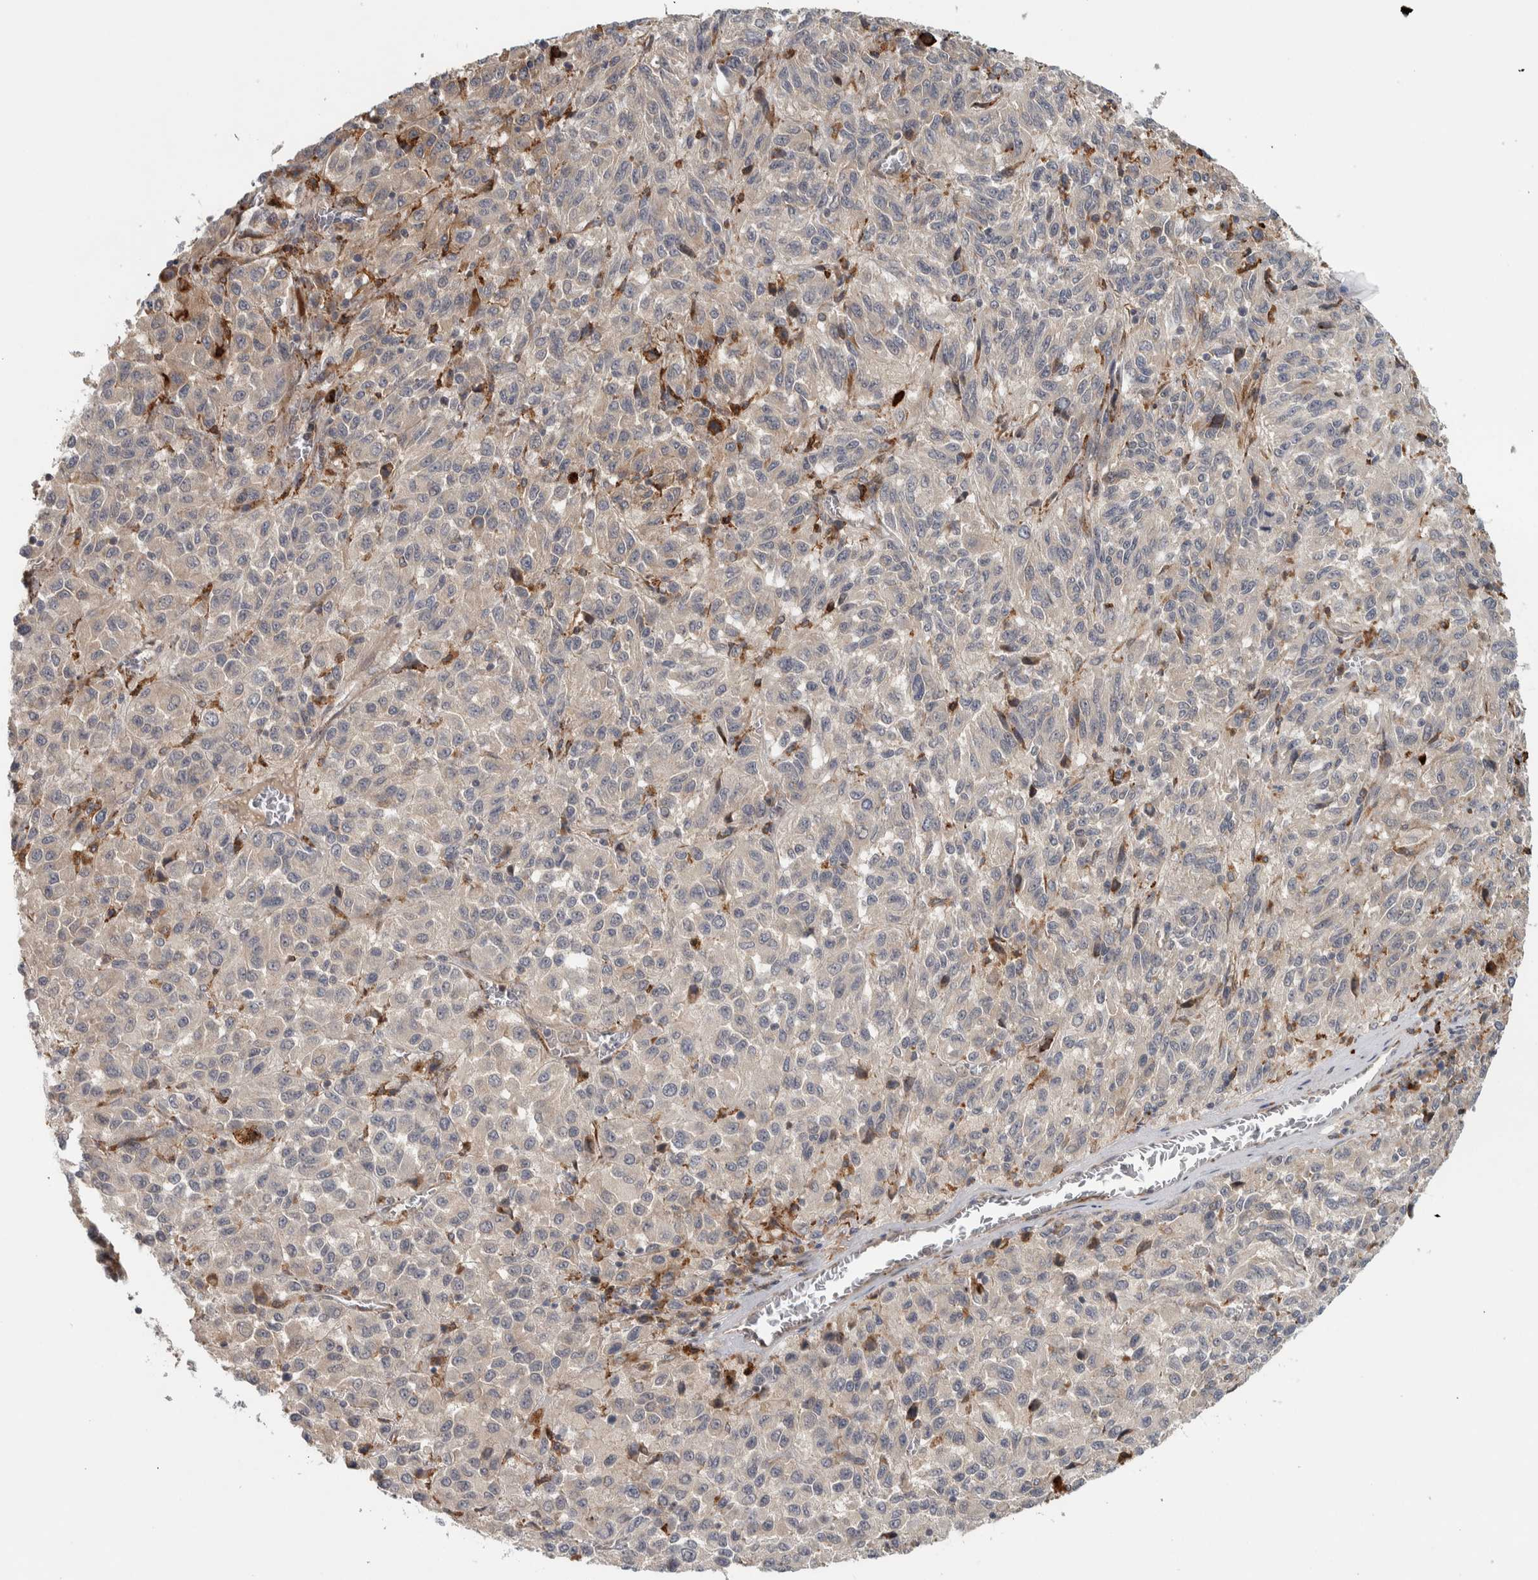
{"staining": {"intensity": "weak", "quantity": "<25%", "location": "cytoplasmic/membranous"}, "tissue": "skin cancer", "cell_type": "Tumor cells", "image_type": "cancer", "snomed": [{"axis": "morphology", "description": "Squamous cell carcinoma, NOS"}, {"axis": "topography", "description": "Skin"}], "caption": "Immunohistochemical staining of skin cancer demonstrates no significant positivity in tumor cells.", "gene": "ADPRM", "patient": {"sex": "female", "age": 73}}